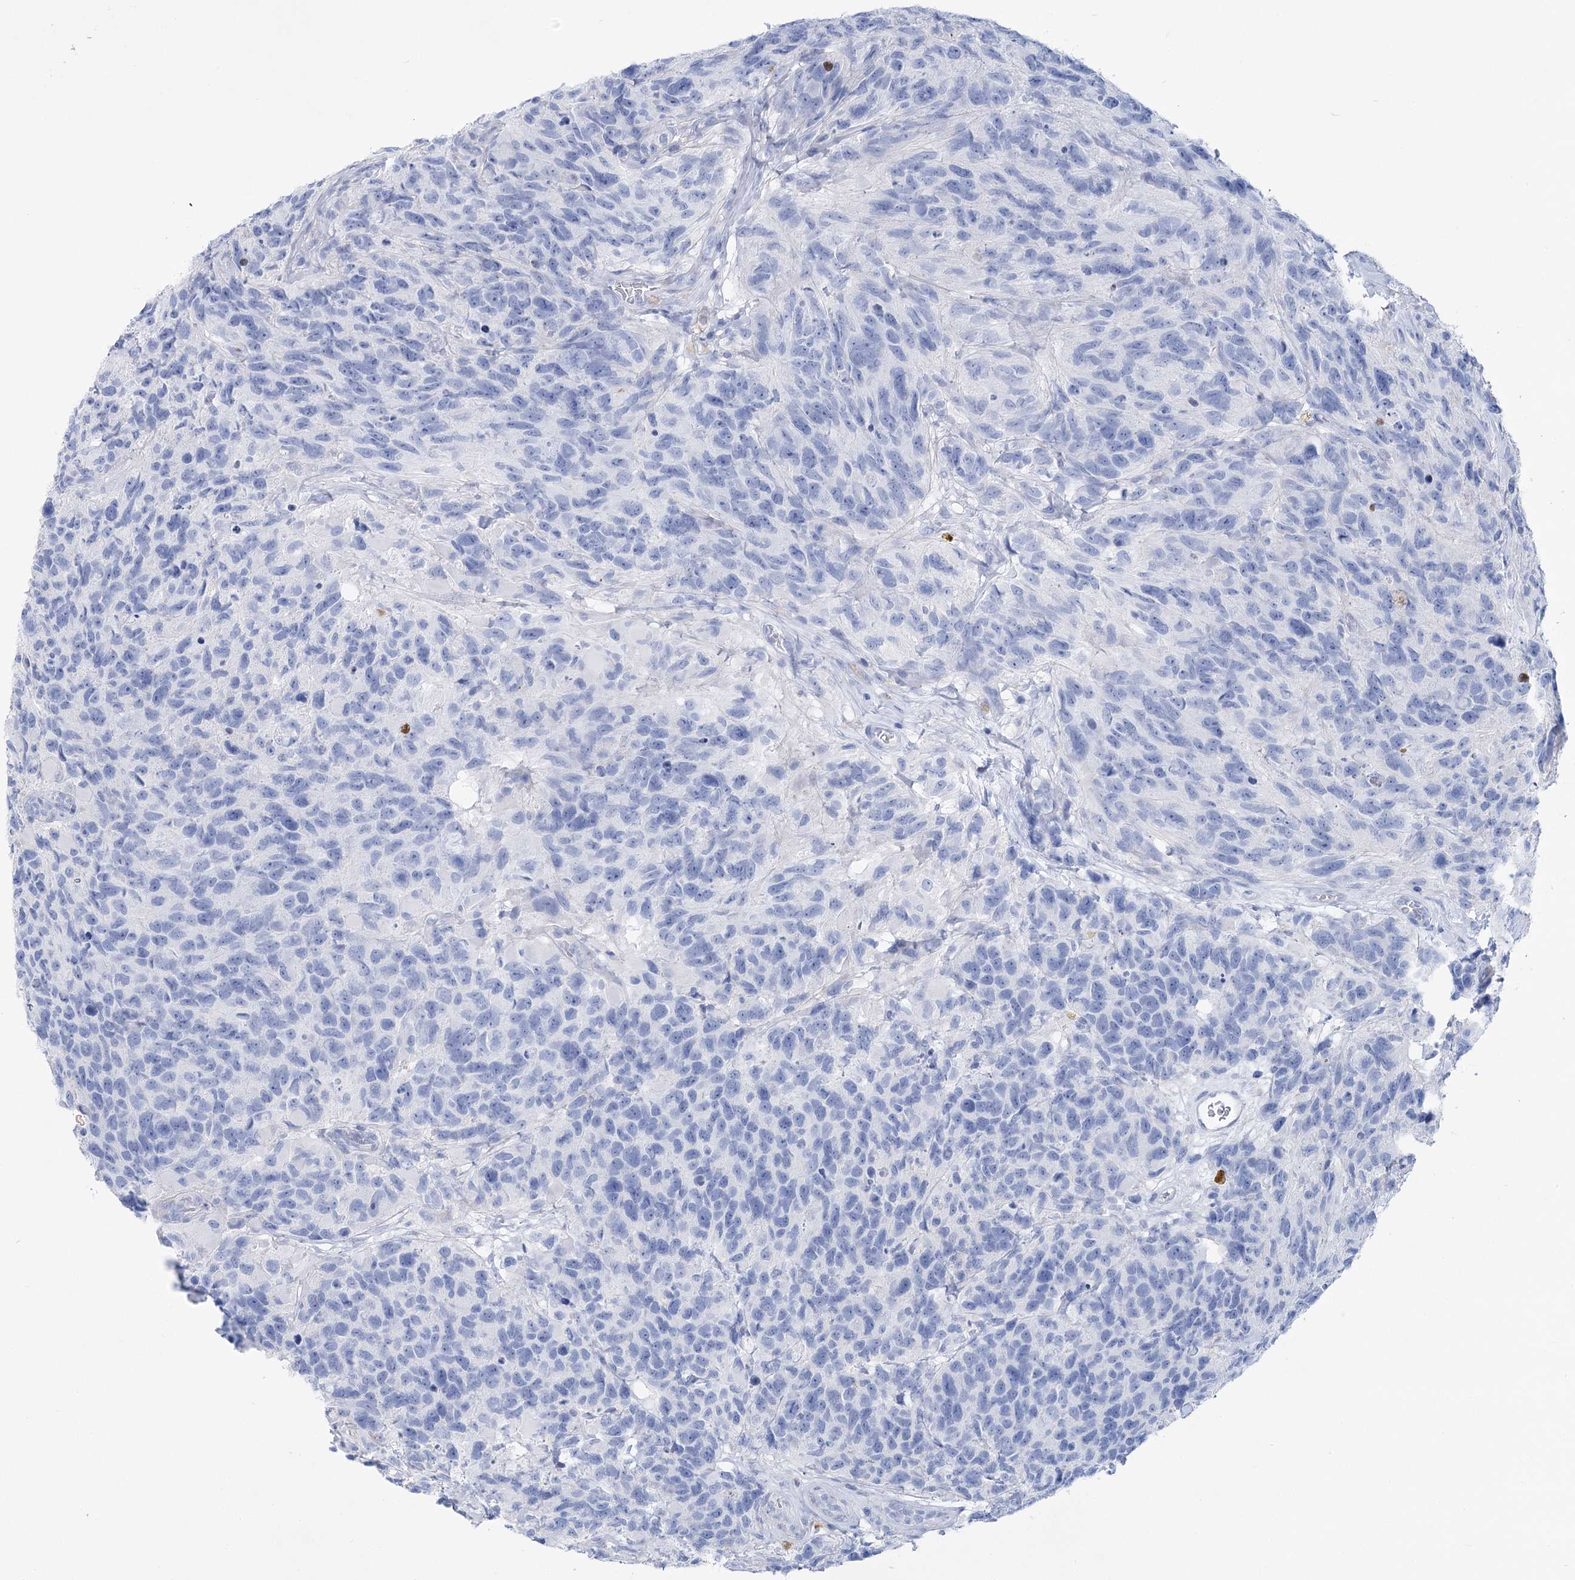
{"staining": {"intensity": "negative", "quantity": "none", "location": "none"}, "tissue": "glioma", "cell_type": "Tumor cells", "image_type": "cancer", "snomed": [{"axis": "morphology", "description": "Glioma, malignant, High grade"}, {"axis": "topography", "description": "Brain"}], "caption": "DAB (3,3'-diaminobenzidine) immunohistochemical staining of glioma demonstrates no significant expression in tumor cells.", "gene": "PCDHA1", "patient": {"sex": "male", "age": 69}}